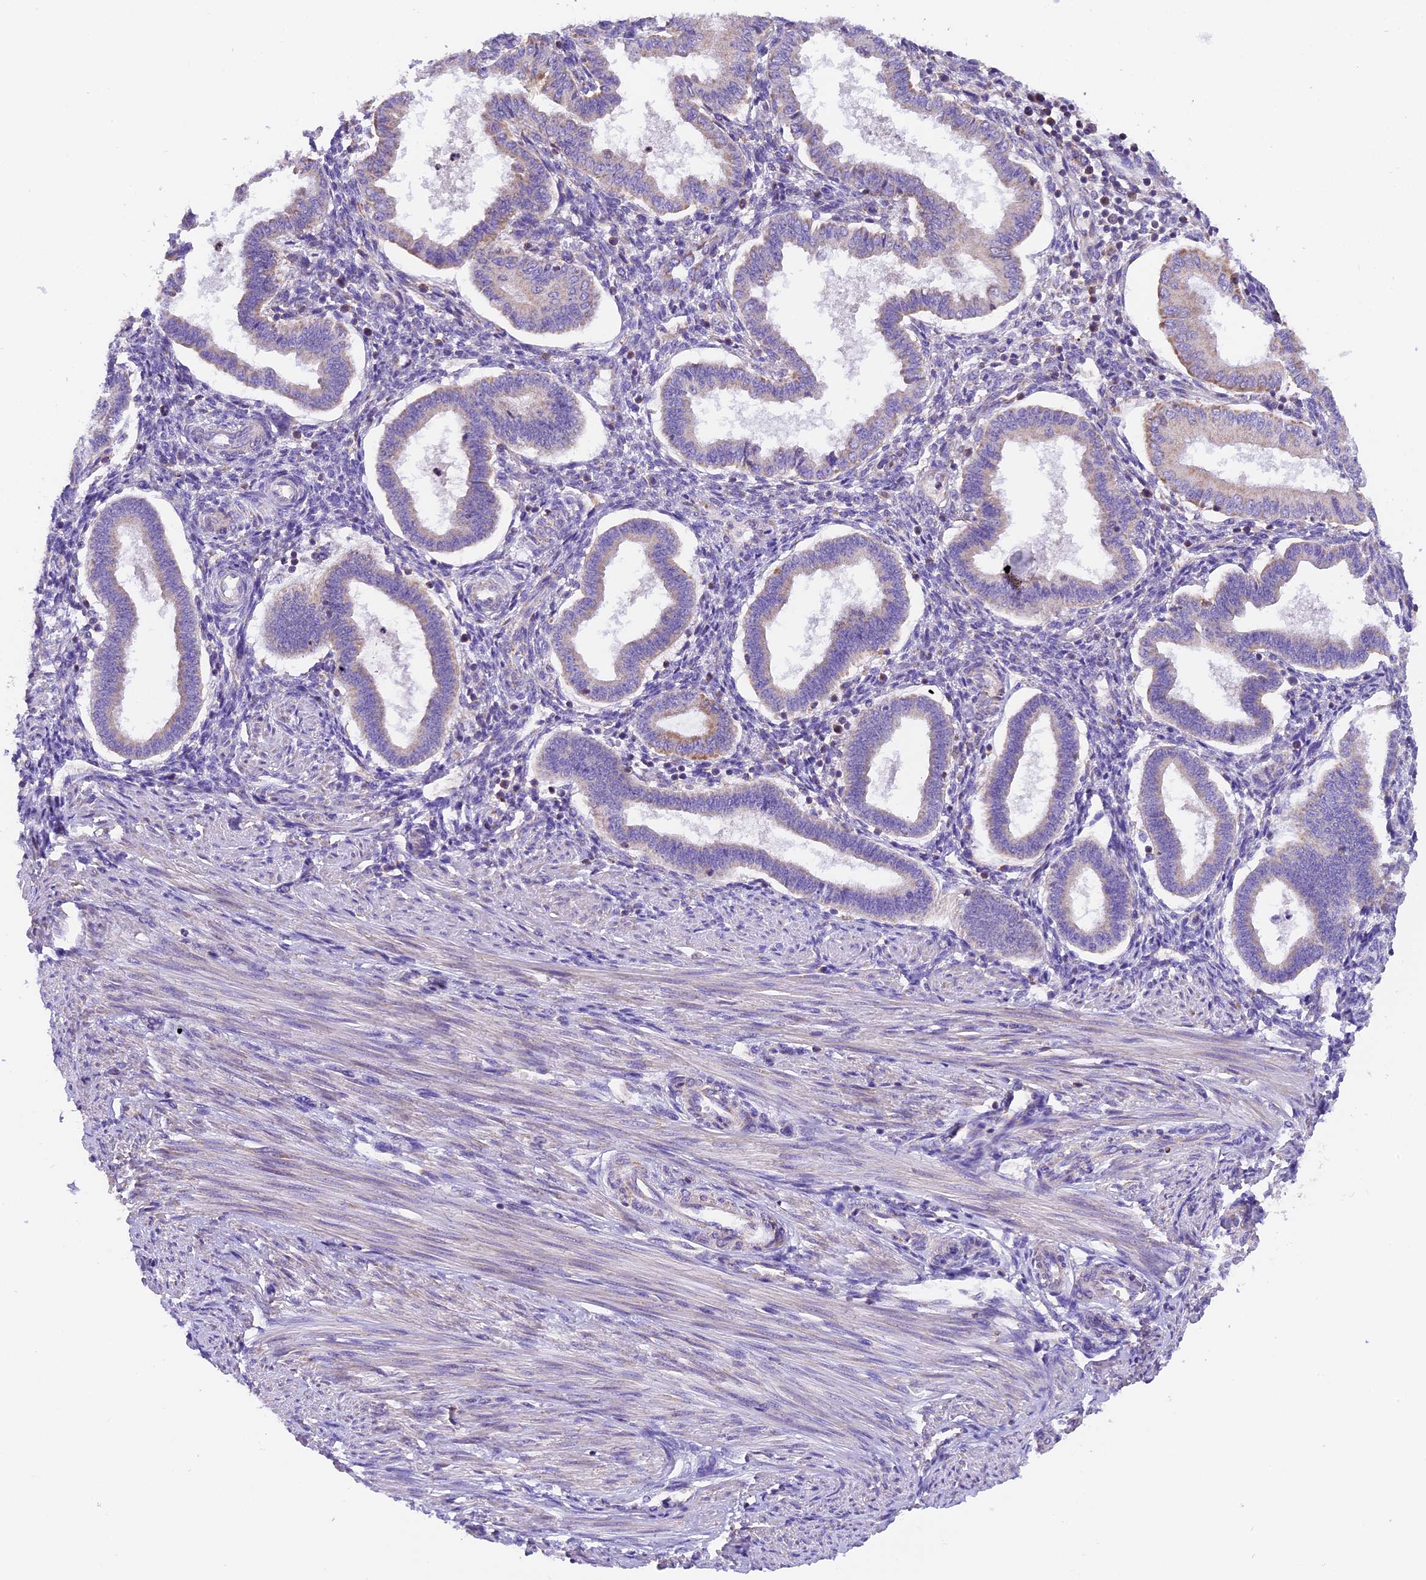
{"staining": {"intensity": "moderate", "quantity": "<25%", "location": "cytoplasmic/membranous"}, "tissue": "endometrium", "cell_type": "Cells in endometrial stroma", "image_type": "normal", "snomed": [{"axis": "morphology", "description": "Normal tissue, NOS"}, {"axis": "topography", "description": "Endometrium"}], "caption": "Normal endometrium demonstrates moderate cytoplasmic/membranous staining in approximately <25% of cells in endometrial stroma (brown staining indicates protein expression, while blue staining denotes nuclei)..", "gene": "MGME1", "patient": {"sex": "female", "age": 24}}